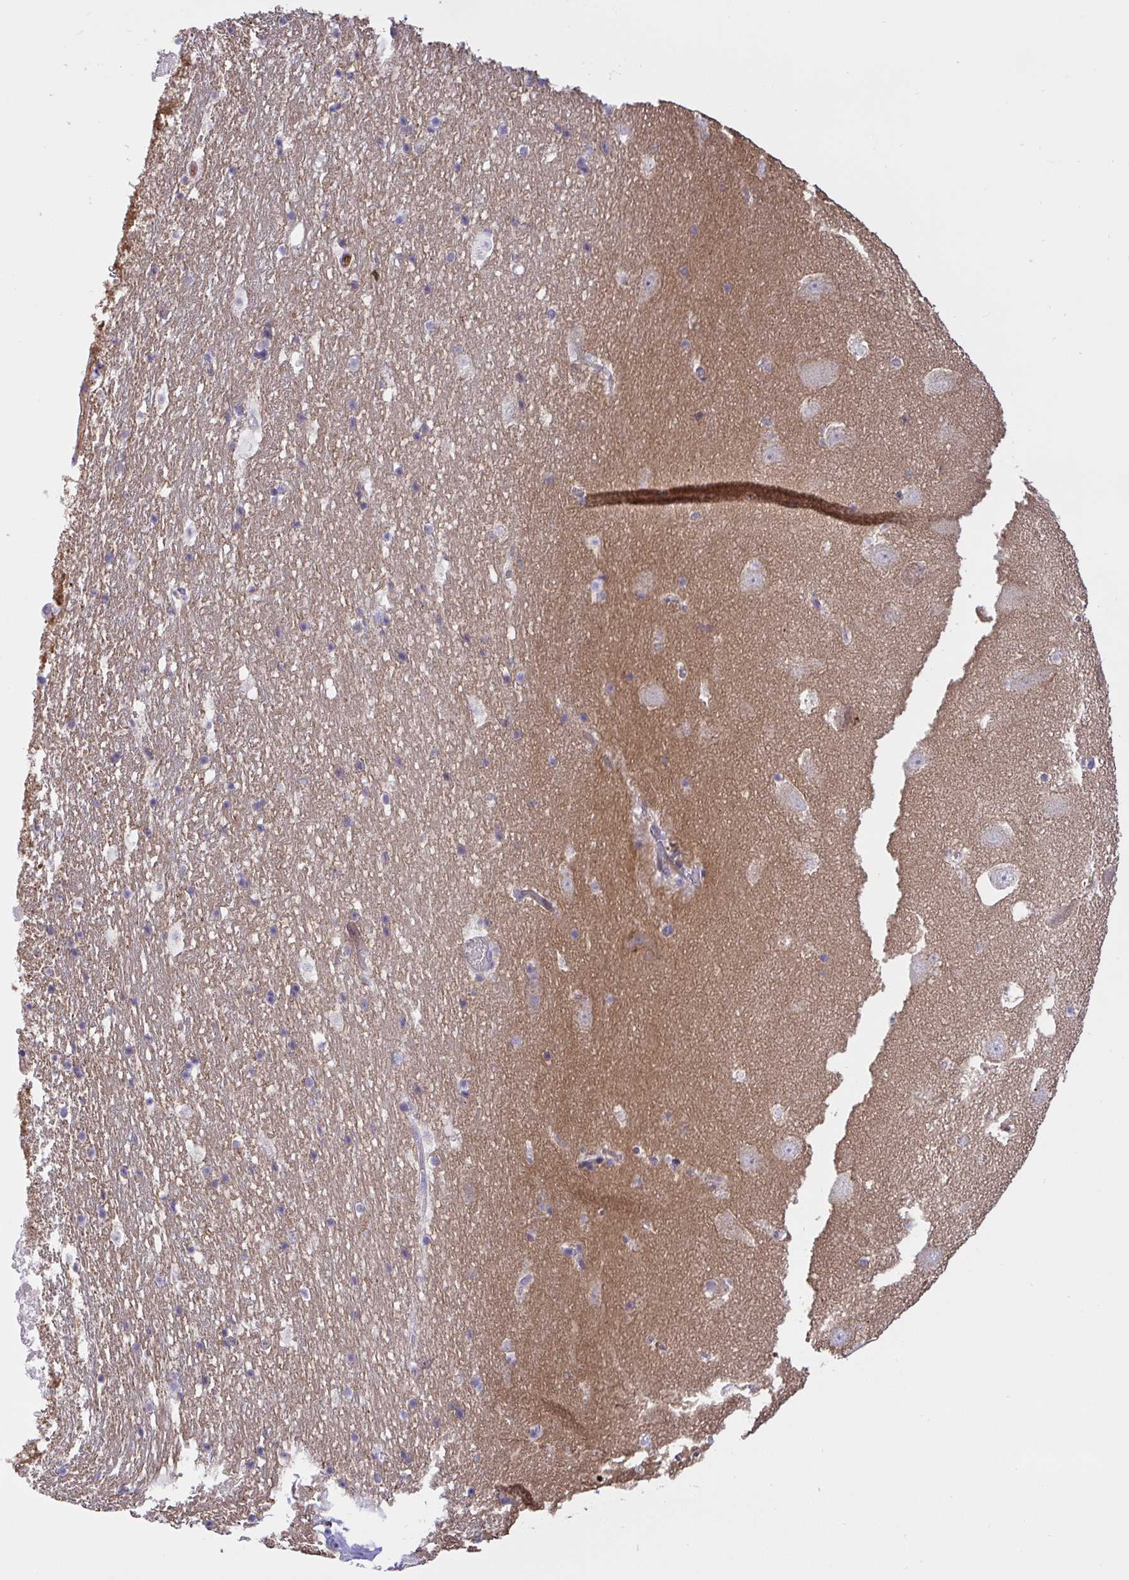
{"staining": {"intensity": "negative", "quantity": "none", "location": "none"}, "tissue": "hippocampus", "cell_type": "Glial cells", "image_type": "normal", "snomed": [{"axis": "morphology", "description": "Normal tissue, NOS"}, {"axis": "topography", "description": "Hippocampus"}], "caption": "High power microscopy histopathology image of an immunohistochemistry histopathology image of benign hippocampus, revealing no significant staining in glial cells. (Immunohistochemistry, brightfield microscopy, high magnification).", "gene": "ZNF554", "patient": {"sex": "female", "age": 42}}